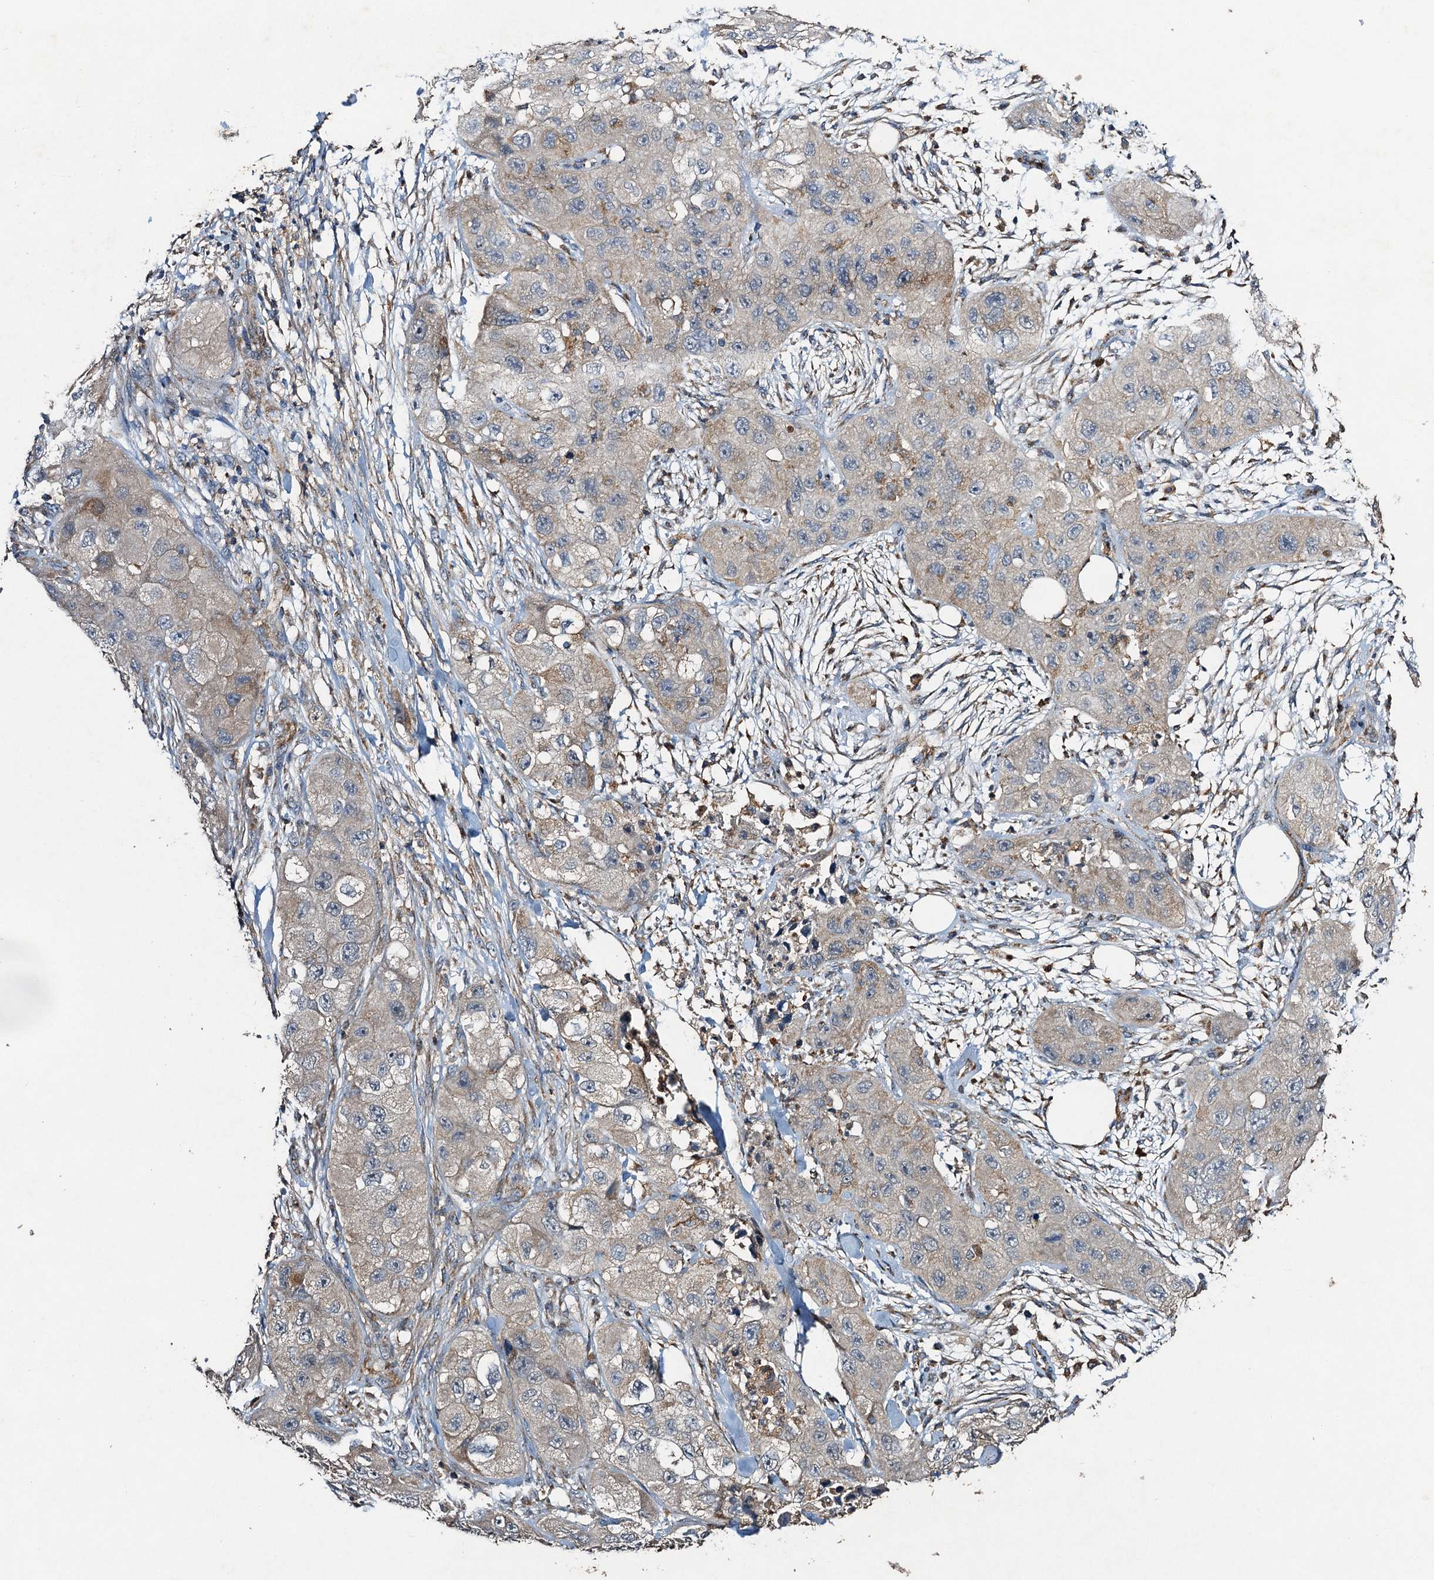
{"staining": {"intensity": "weak", "quantity": "<25%", "location": "cytoplasmic/membranous"}, "tissue": "skin cancer", "cell_type": "Tumor cells", "image_type": "cancer", "snomed": [{"axis": "morphology", "description": "Squamous cell carcinoma, NOS"}, {"axis": "topography", "description": "Skin"}, {"axis": "topography", "description": "Subcutis"}], "caption": "A photomicrograph of squamous cell carcinoma (skin) stained for a protein displays no brown staining in tumor cells.", "gene": "NDUFA13", "patient": {"sex": "male", "age": 73}}